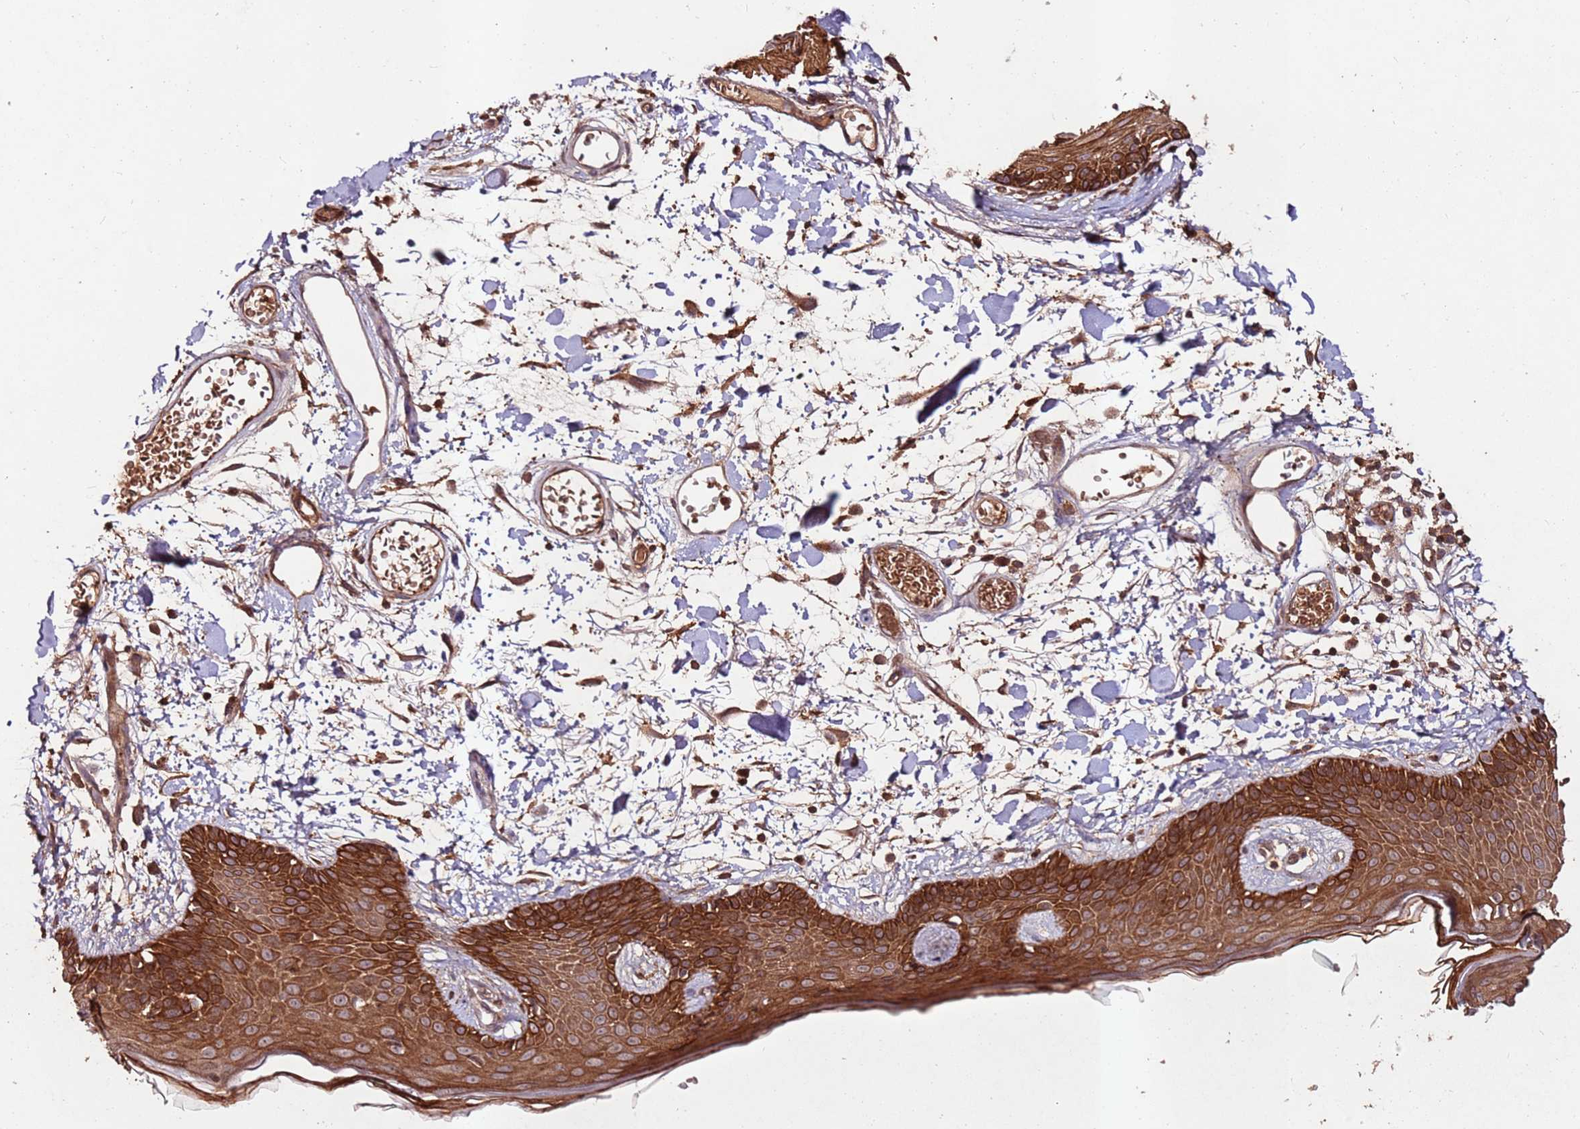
{"staining": {"intensity": "moderate", "quantity": ">75%", "location": "cytoplasmic/membranous"}, "tissue": "skin", "cell_type": "Fibroblasts", "image_type": "normal", "snomed": [{"axis": "morphology", "description": "Normal tissue, NOS"}, {"axis": "topography", "description": "Skin"}], "caption": "Fibroblasts display medium levels of moderate cytoplasmic/membranous positivity in approximately >75% of cells in benign skin. The staining was performed using DAB to visualize the protein expression in brown, while the nuclei were stained in blue with hematoxylin (Magnification: 20x).", "gene": "FAM186A", "patient": {"sex": "male", "age": 79}}